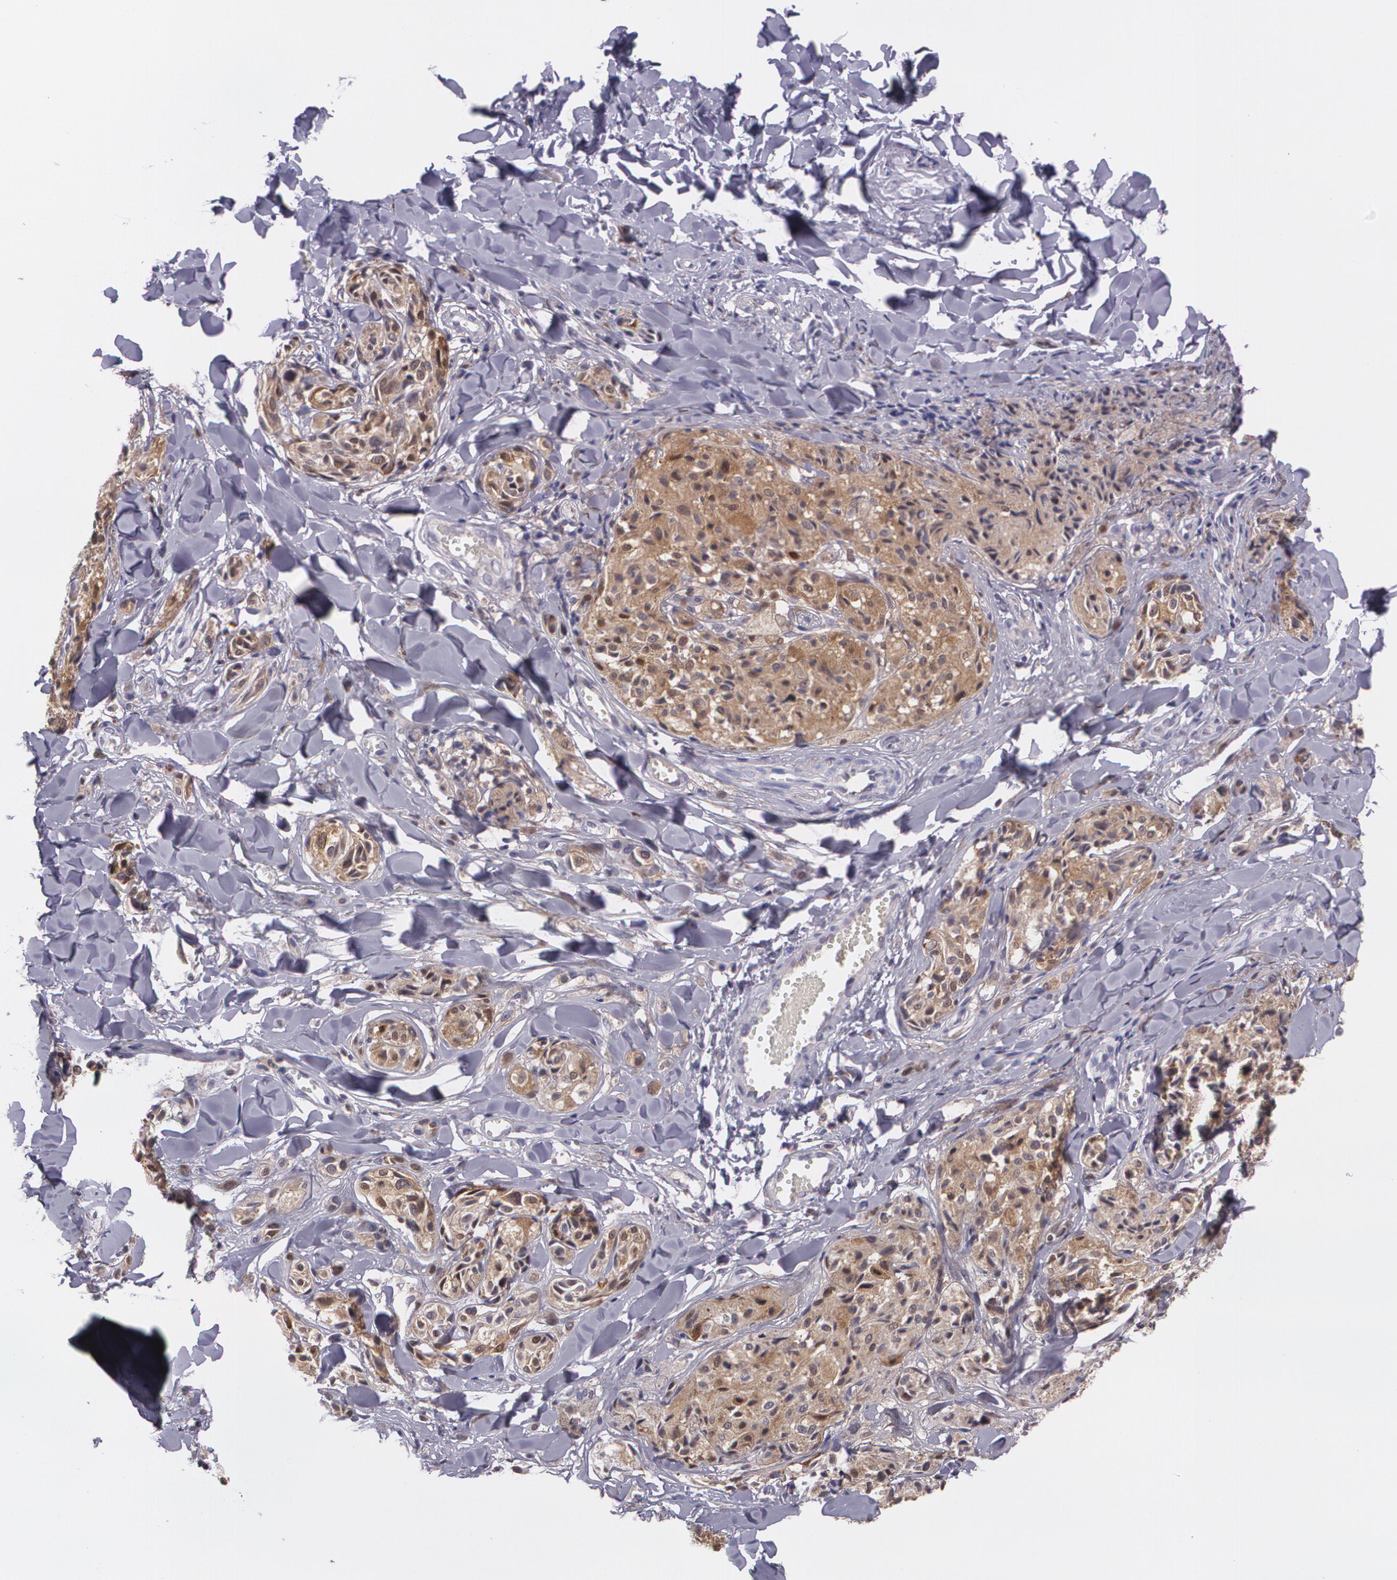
{"staining": {"intensity": "moderate", "quantity": ">75%", "location": "cytoplasmic/membranous"}, "tissue": "melanoma", "cell_type": "Tumor cells", "image_type": "cancer", "snomed": [{"axis": "morphology", "description": "Malignant melanoma, Metastatic site"}, {"axis": "topography", "description": "Skin"}], "caption": "Tumor cells exhibit moderate cytoplasmic/membranous staining in approximately >75% of cells in malignant melanoma (metastatic site).", "gene": "HSPH1", "patient": {"sex": "female", "age": 66}}